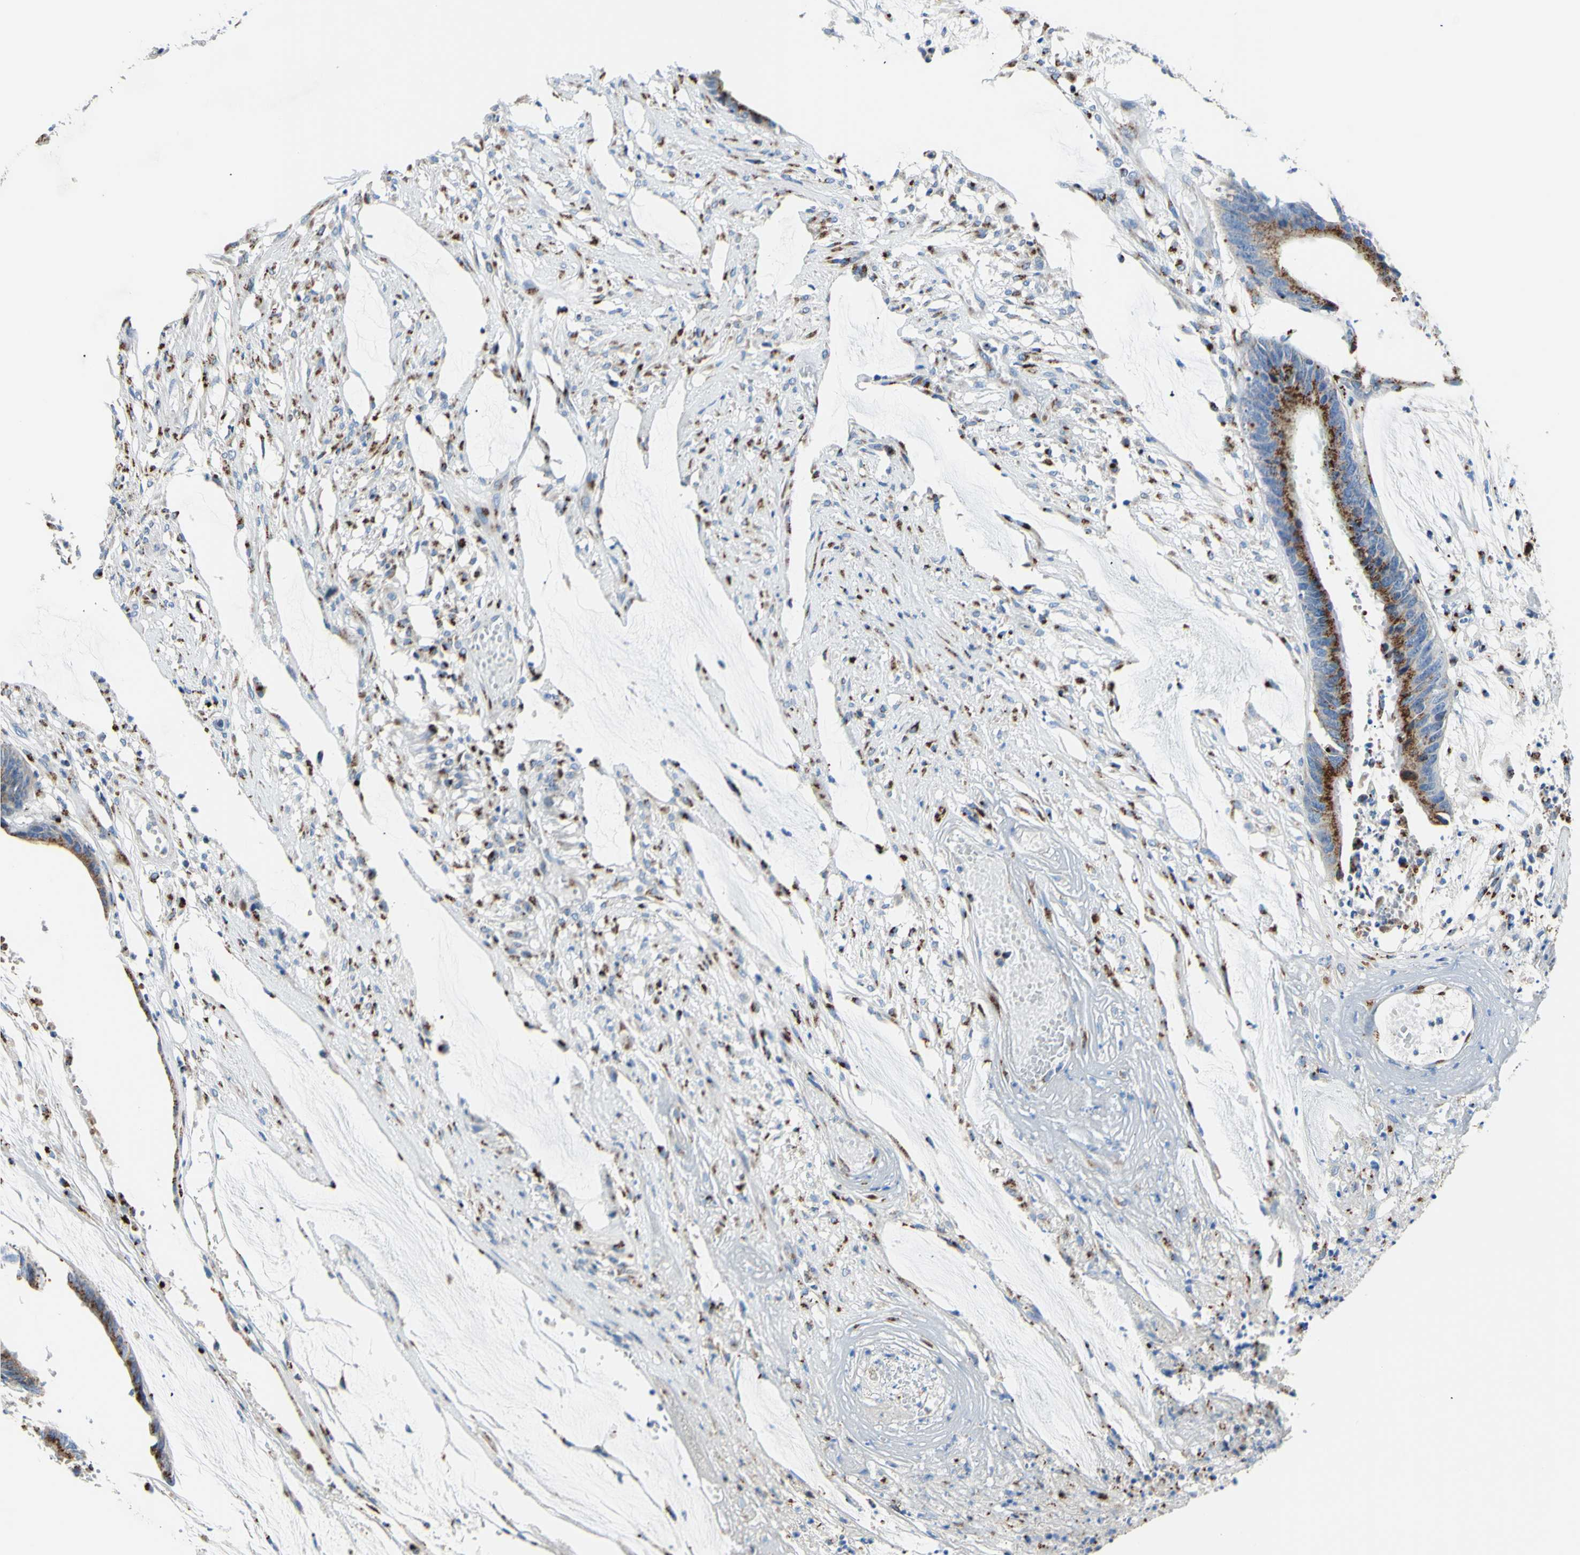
{"staining": {"intensity": "moderate", "quantity": "25%-75%", "location": "cytoplasmic/membranous"}, "tissue": "colorectal cancer", "cell_type": "Tumor cells", "image_type": "cancer", "snomed": [{"axis": "morphology", "description": "Adenocarcinoma, NOS"}, {"axis": "topography", "description": "Rectum"}], "caption": "Colorectal adenocarcinoma stained for a protein (brown) demonstrates moderate cytoplasmic/membranous positive staining in approximately 25%-75% of tumor cells.", "gene": "GALNT2", "patient": {"sex": "female", "age": 66}}